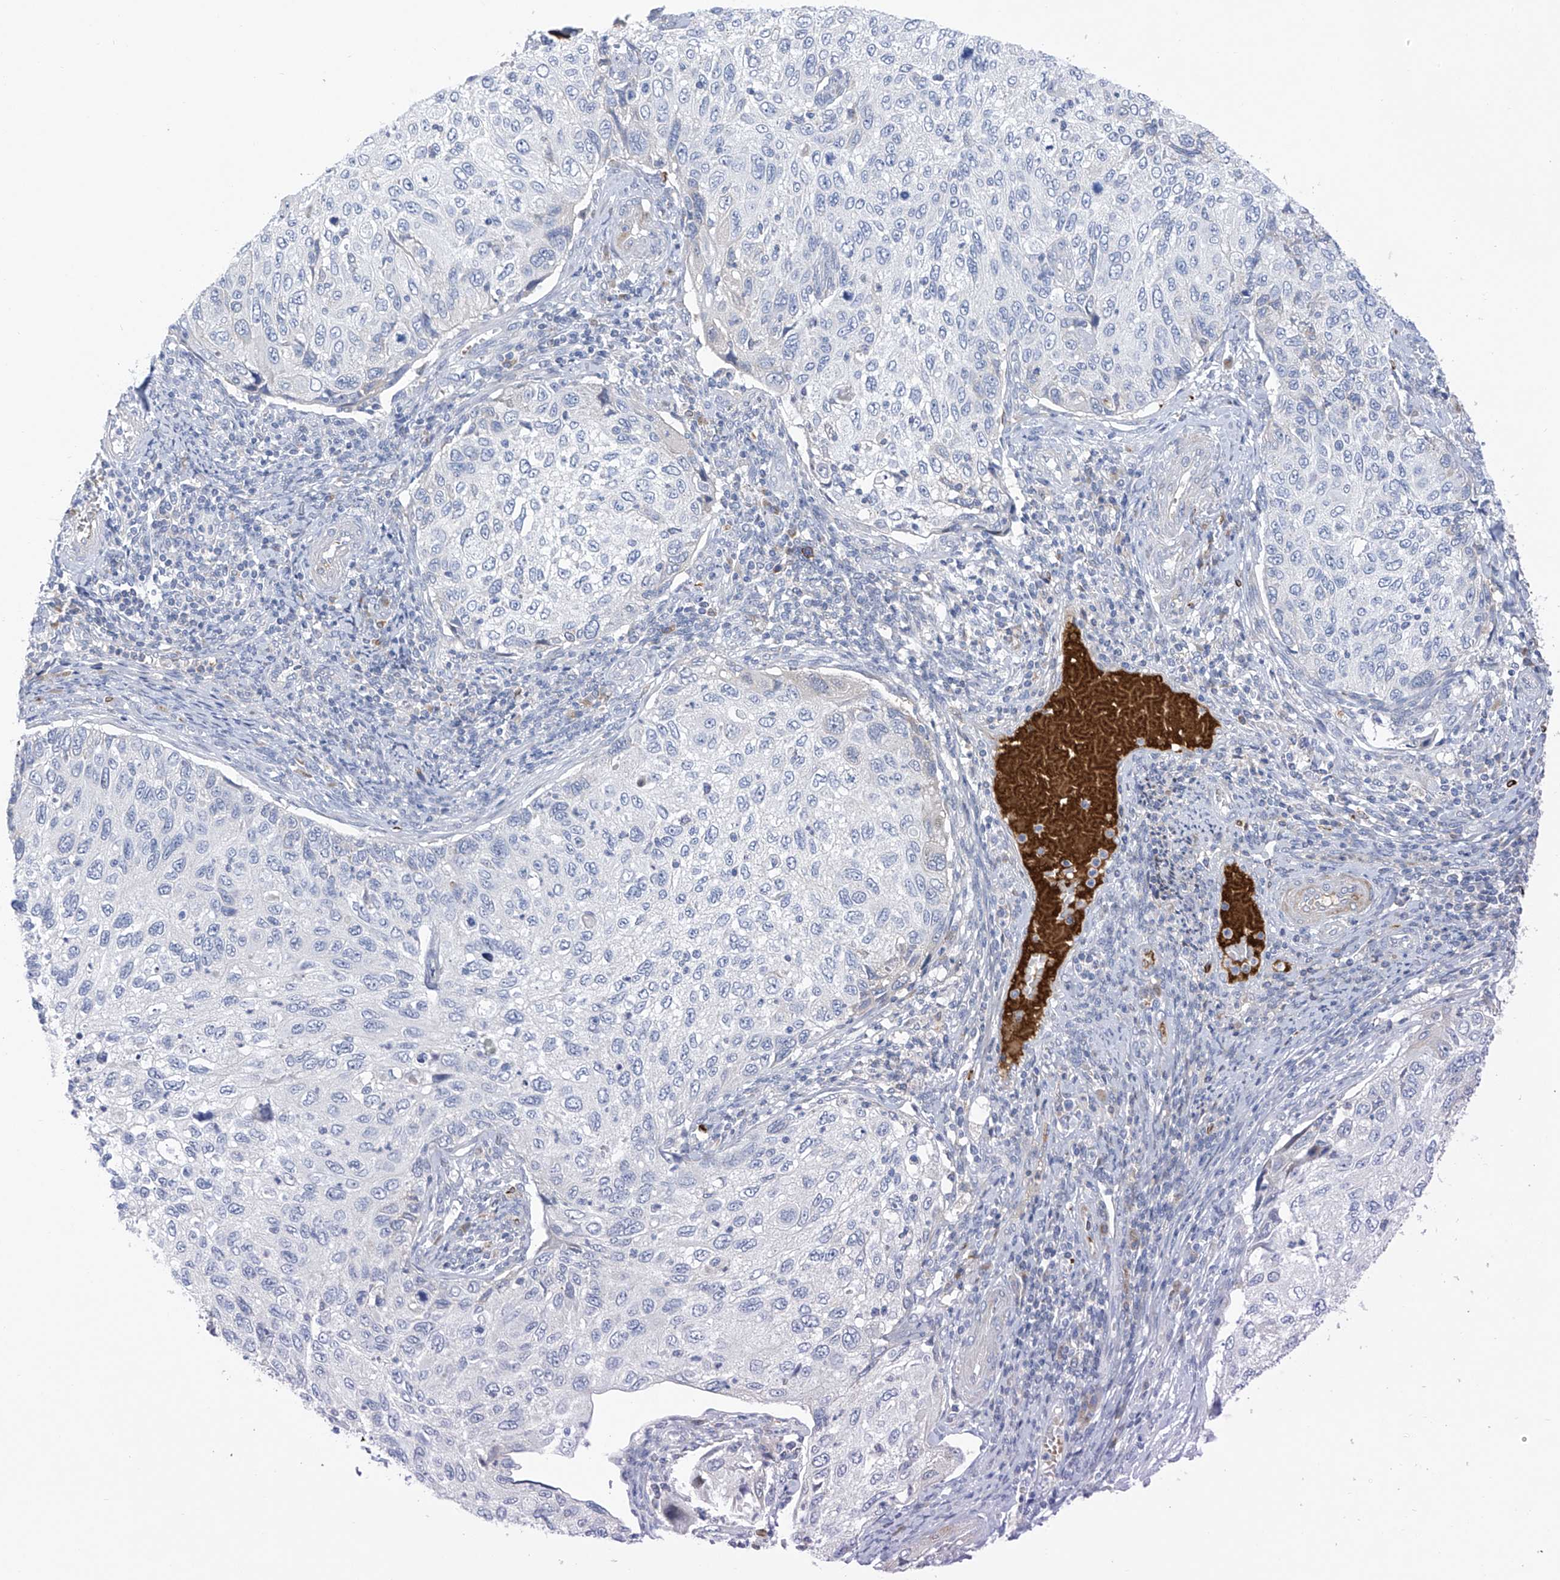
{"staining": {"intensity": "negative", "quantity": "none", "location": "none"}, "tissue": "cervical cancer", "cell_type": "Tumor cells", "image_type": "cancer", "snomed": [{"axis": "morphology", "description": "Squamous cell carcinoma, NOS"}, {"axis": "topography", "description": "Cervix"}], "caption": "Protein analysis of cervical cancer (squamous cell carcinoma) demonstrates no significant positivity in tumor cells.", "gene": "SLCO4A1", "patient": {"sex": "female", "age": 70}}